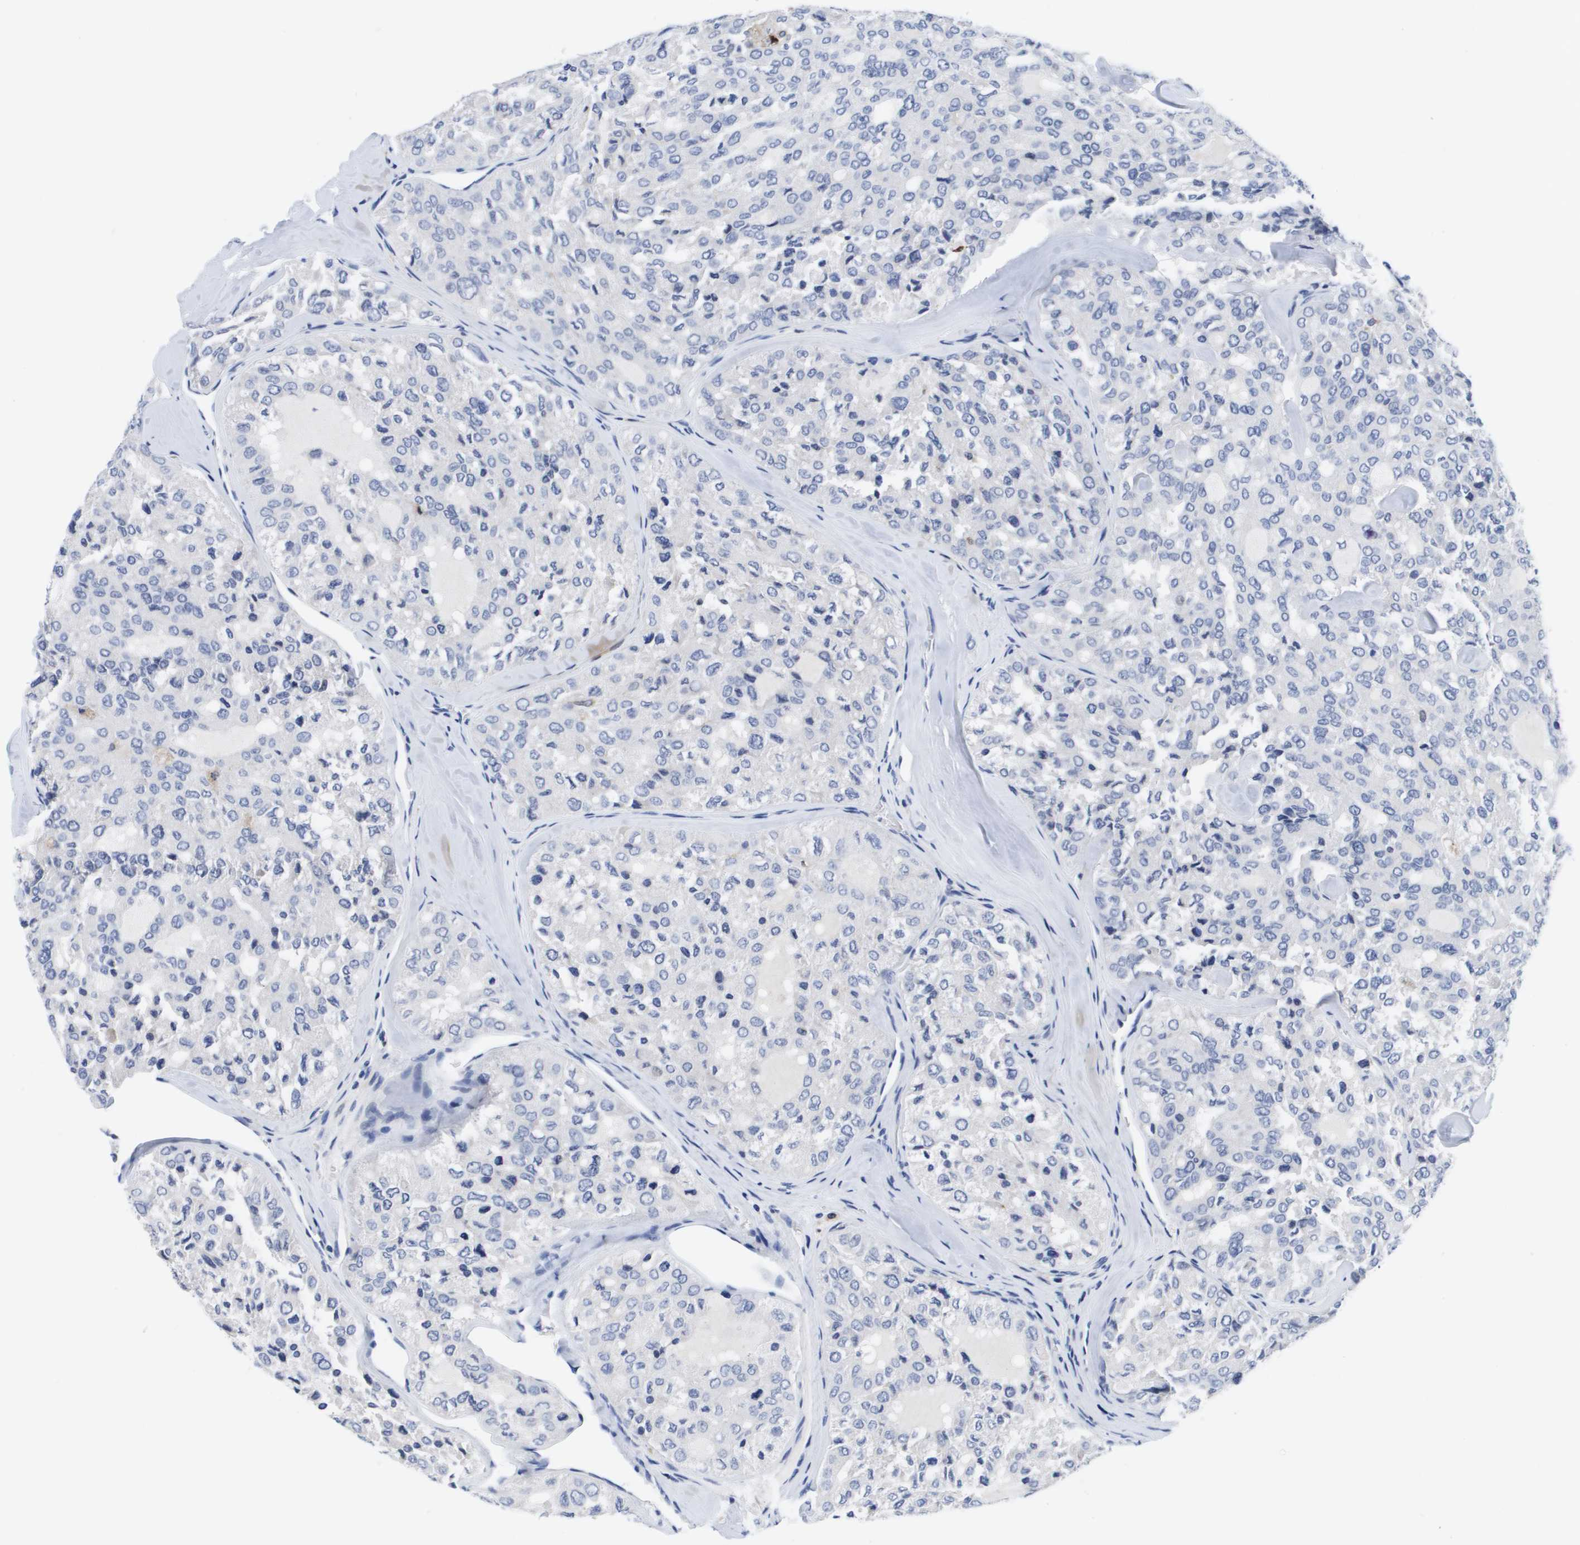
{"staining": {"intensity": "negative", "quantity": "none", "location": "none"}, "tissue": "thyroid cancer", "cell_type": "Tumor cells", "image_type": "cancer", "snomed": [{"axis": "morphology", "description": "Follicular adenoma carcinoma, NOS"}, {"axis": "topography", "description": "Thyroid gland"}], "caption": "This is an immunohistochemistry image of human follicular adenoma carcinoma (thyroid). There is no staining in tumor cells.", "gene": "HMOX1", "patient": {"sex": "male", "age": 75}}